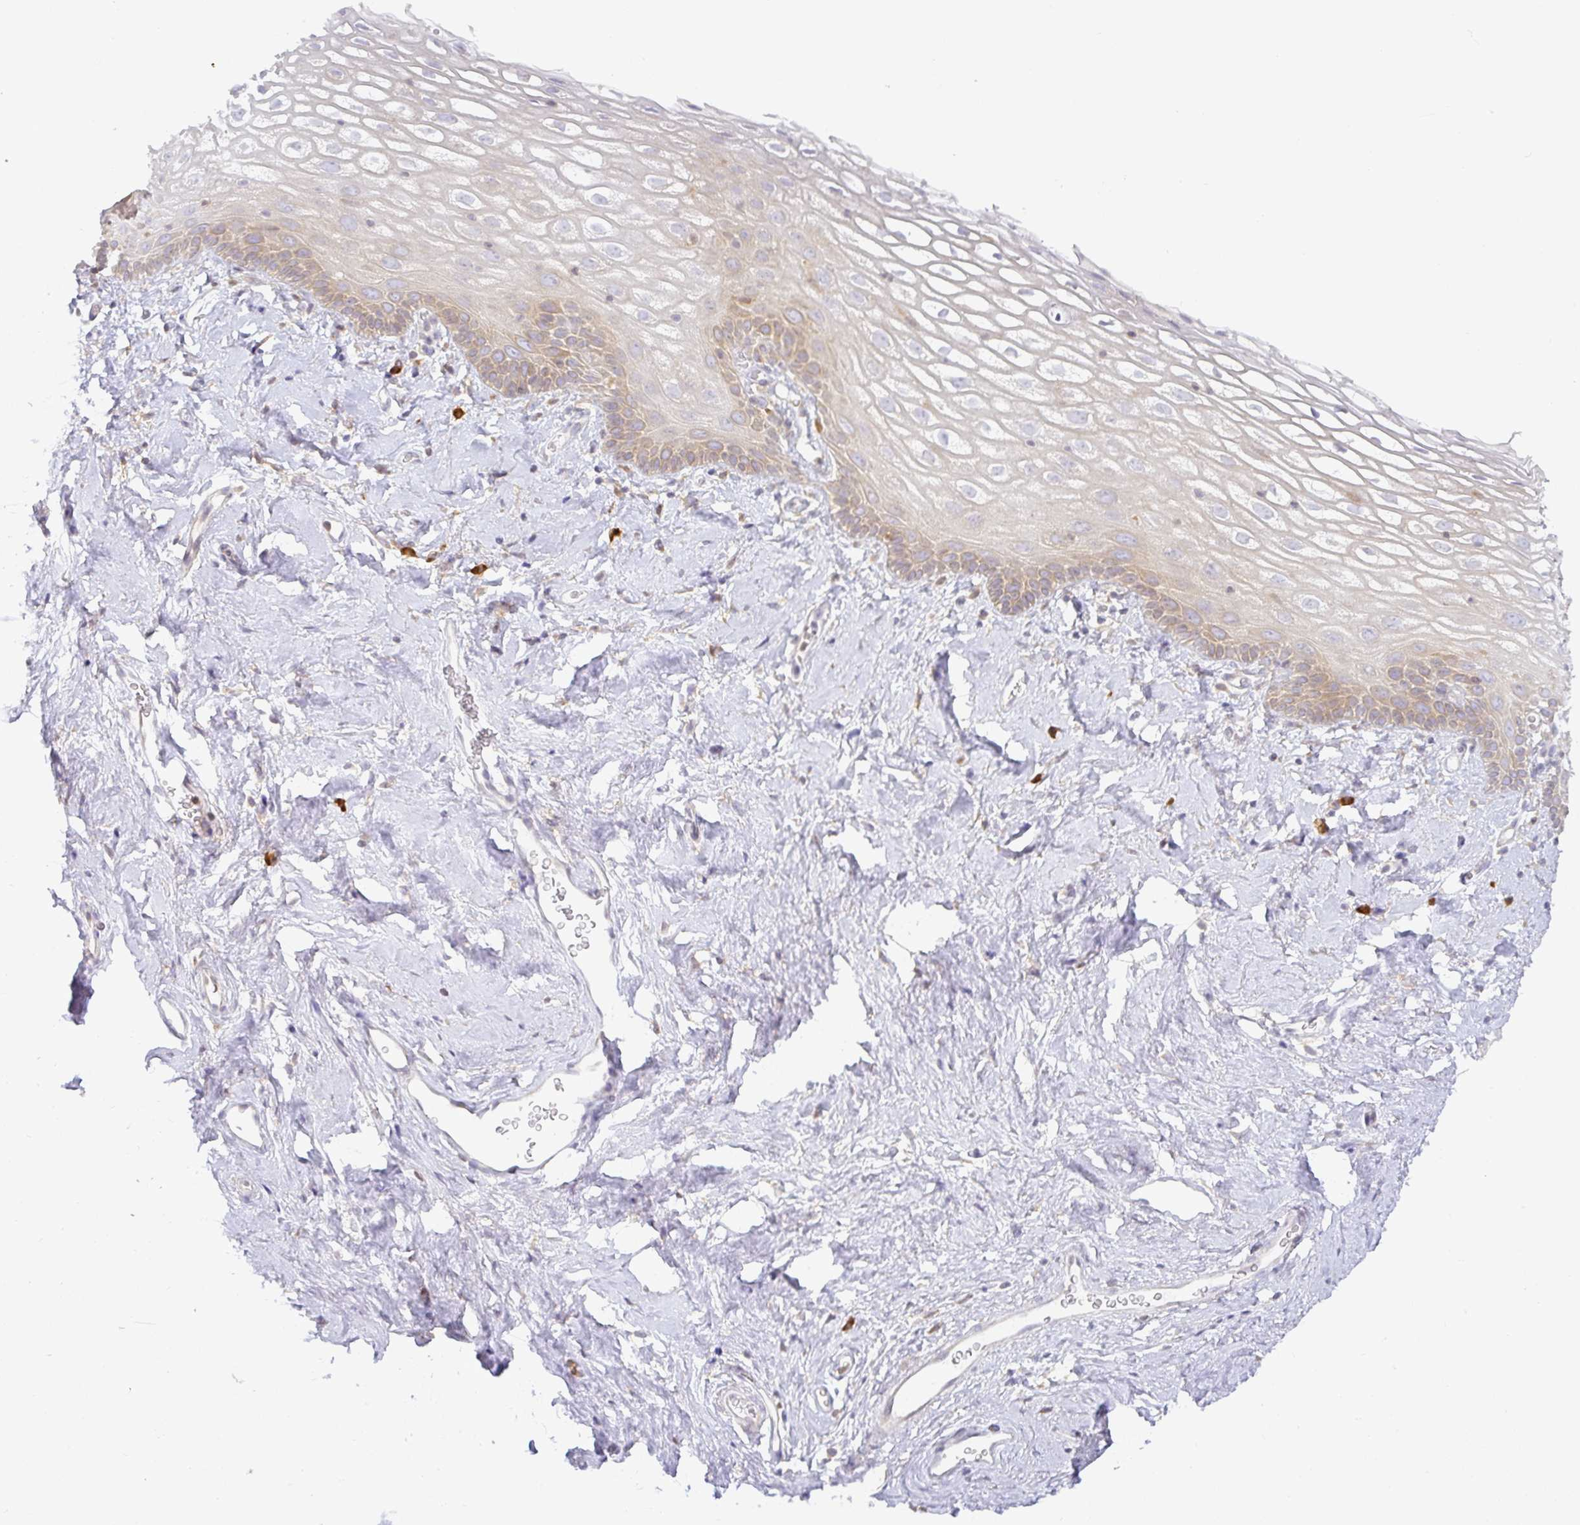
{"staining": {"intensity": "moderate", "quantity": "25%-75%", "location": "cytoplasmic/membranous"}, "tissue": "vagina", "cell_type": "Squamous epithelial cells", "image_type": "normal", "snomed": [{"axis": "morphology", "description": "Normal tissue, NOS"}, {"axis": "morphology", "description": "Adenocarcinoma, NOS"}, {"axis": "topography", "description": "Rectum"}, {"axis": "topography", "description": "Vagina"}, {"axis": "topography", "description": "Peripheral nerve tissue"}], "caption": "The micrograph shows staining of normal vagina, revealing moderate cytoplasmic/membranous protein expression (brown color) within squamous epithelial cells. (DAB (3,3'-diaminobenzidine) IHC with brightfield microscopy, high magnification).", "gene": "DERL2", "patient": {"sex": "female", "age": 71}}